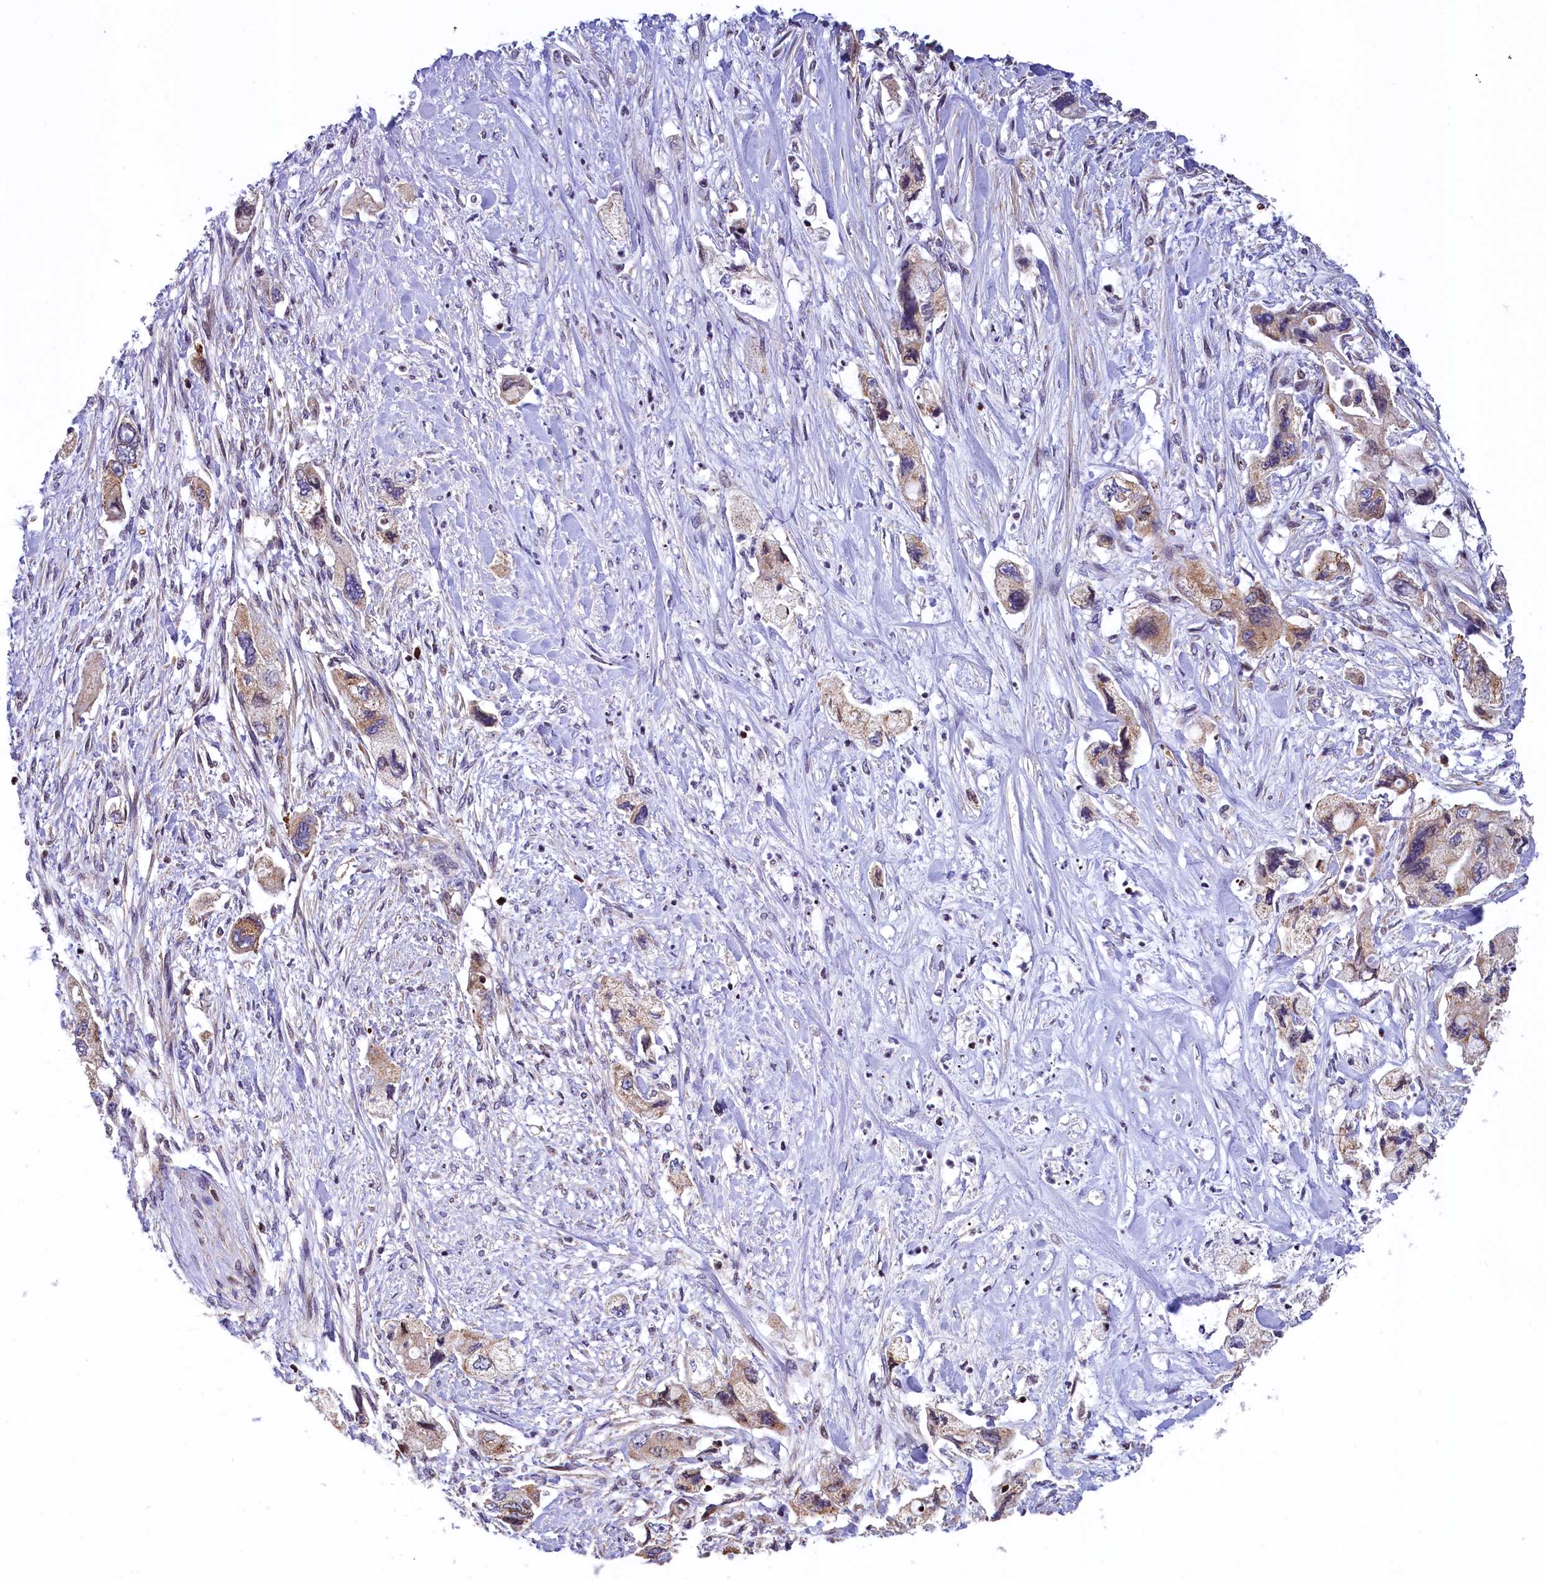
{"staining": {"intensity": "weak", "quantity": ">75%", "location": "cytoplasmic/membranous"}, "tissue": "pancreatic cancer", "cell_type": "Tumor cells", "image_type": "cancer", "snomed": [{"axis": "morphology", "description": "Adenocarcinoma, NOS"}, {"axis": "topography", "description": "Pancreas"}], "caption": "Adenocarcinoma (pancreatic) stained for a protein exhibits weak cytoplasmic/membranous positivity in tumor cells.", "gene": "ZNF2", "patient": {"sex": "female", "age": 73}}